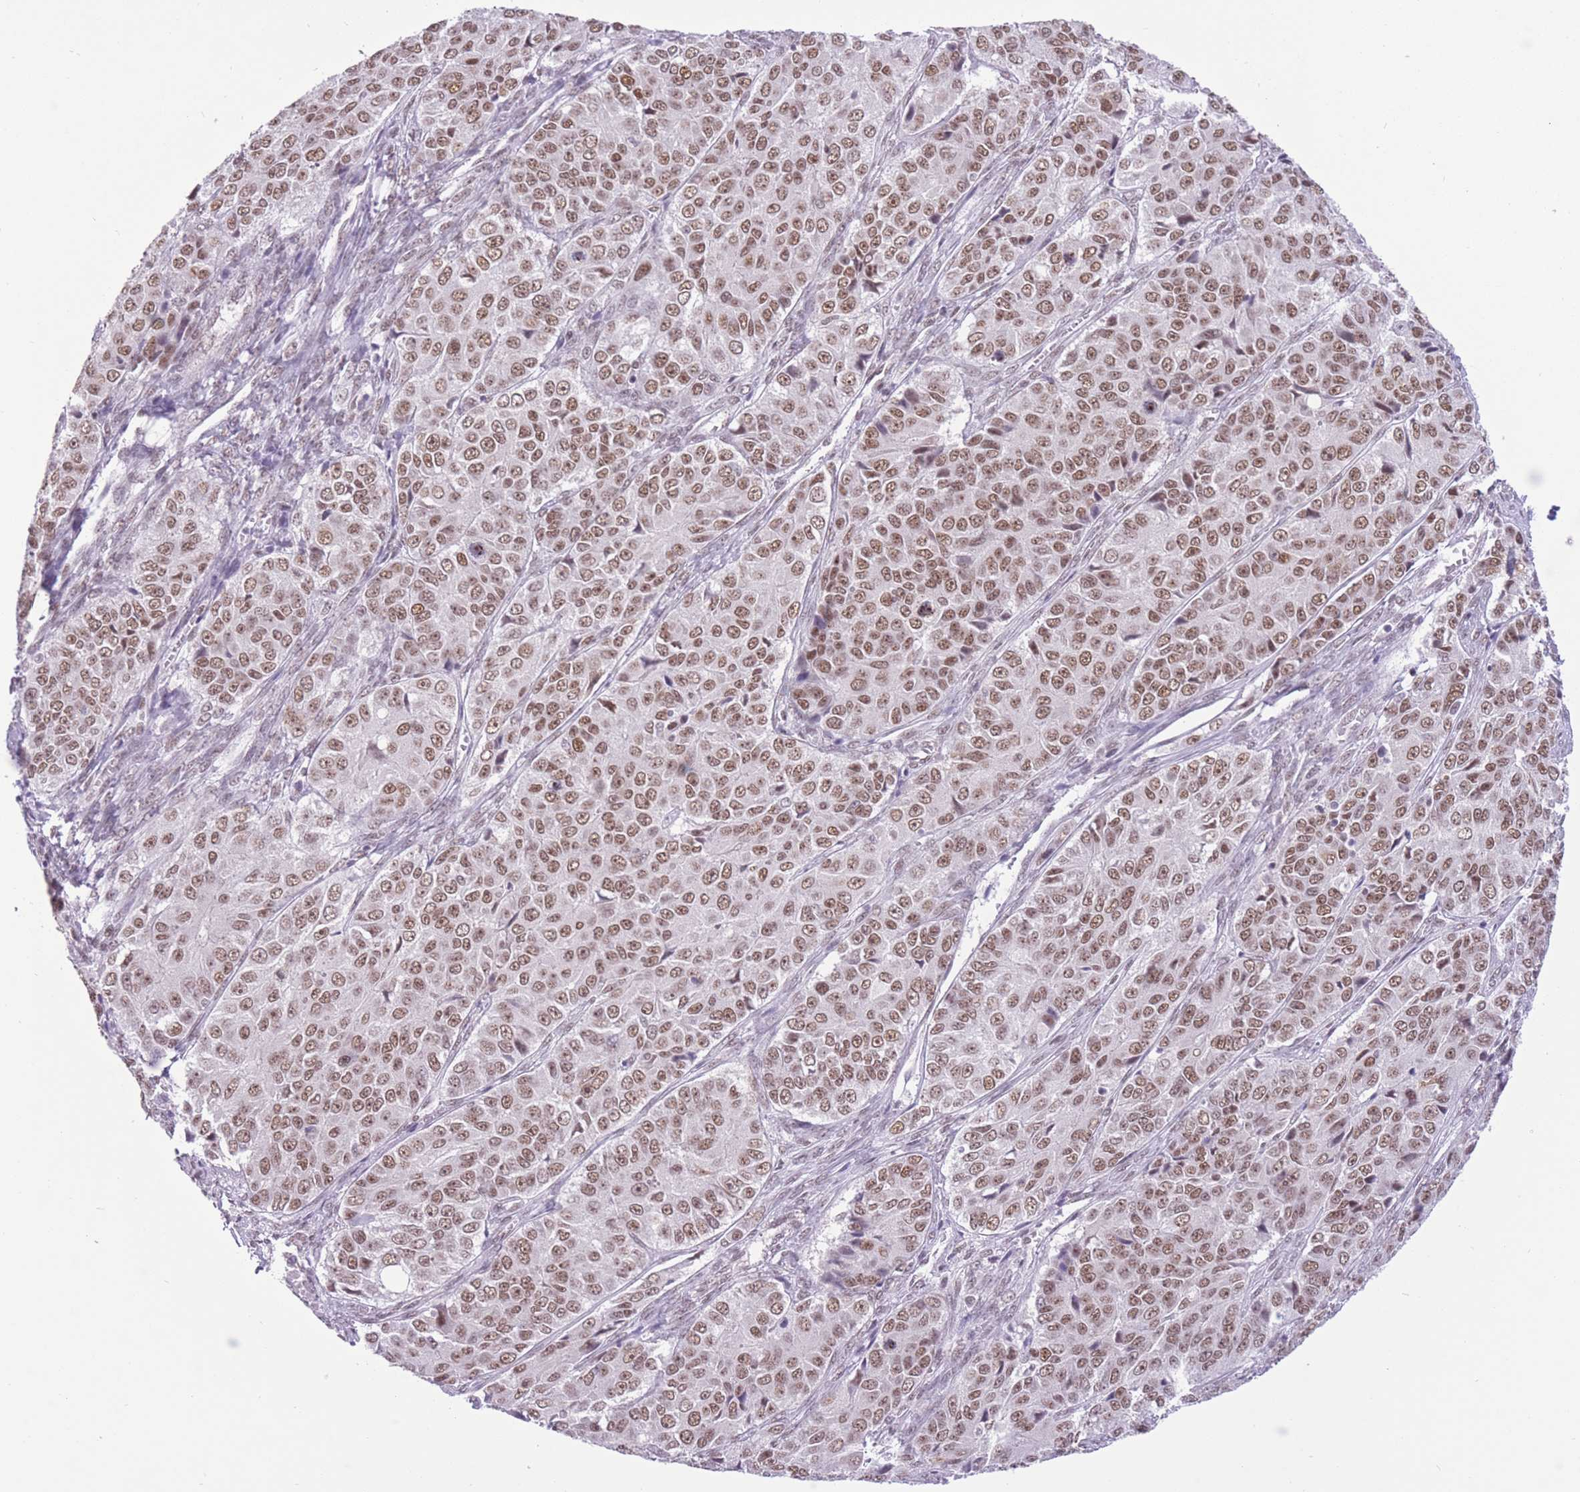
{"staining": {"intensity": "moderate", "quantity": ">75%", "location": "nuclear"}, "tissue": "ovarian cancer", "cell_type": "Tumor cells", "image_type": "cancer", "snomed": [{"axis": "morphology", "description": "Carcinoma, endometroid"}, {"axis": "topography", "description": "Ovary"}], "caption": "DAB (3,3'-diaminobenzidine) immunohistochemical staining of ovarian cancer (endometroid carcinoma) reveals moderate nuclear protein positivity in approximately >75% of tumor cells.", "gene": "ZBED5", "patient": {"sex": "female", "age": 51}}